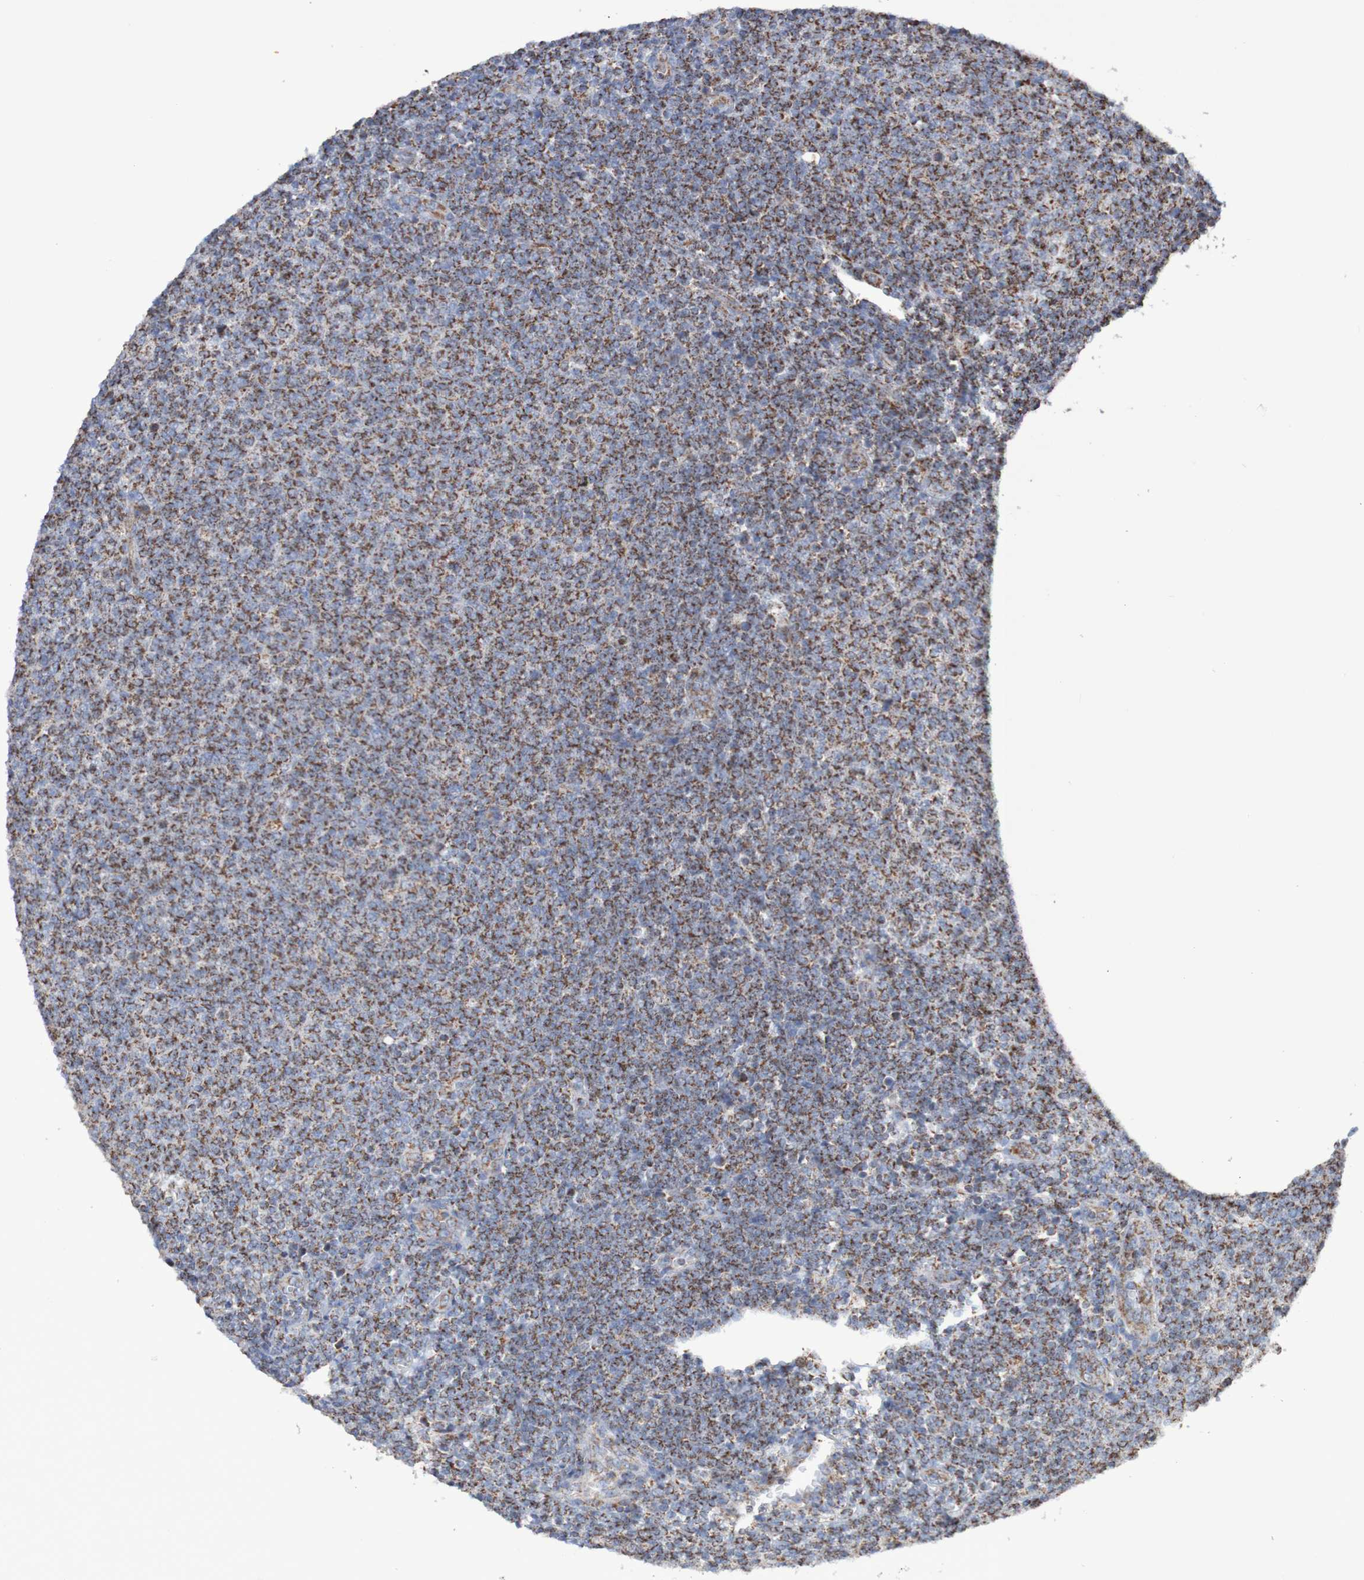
{"staining": {"intensity": "moderate", "quantity": ">75%", "location": "cytoplasmic/membranous"}, "tissue": "lymphoma", "cell_type": "Tumor cells", "image_type": "cancer", "snomed": [{"axis": "morphology", "description": "Malignant lymphoma, non-Hodgkin's type, Low grade"}, {"axis": "topography", "description": "Lymph node"}], "caption": "Protein expression analysis of lymphoma displays moderate cytoplasmic/membranous expression in about >75% of tumor cells. (IHC, brightfield microscopy, high magnification).", "gene": "MMEL1", "patient": {"sex": "male", "age": 66}}